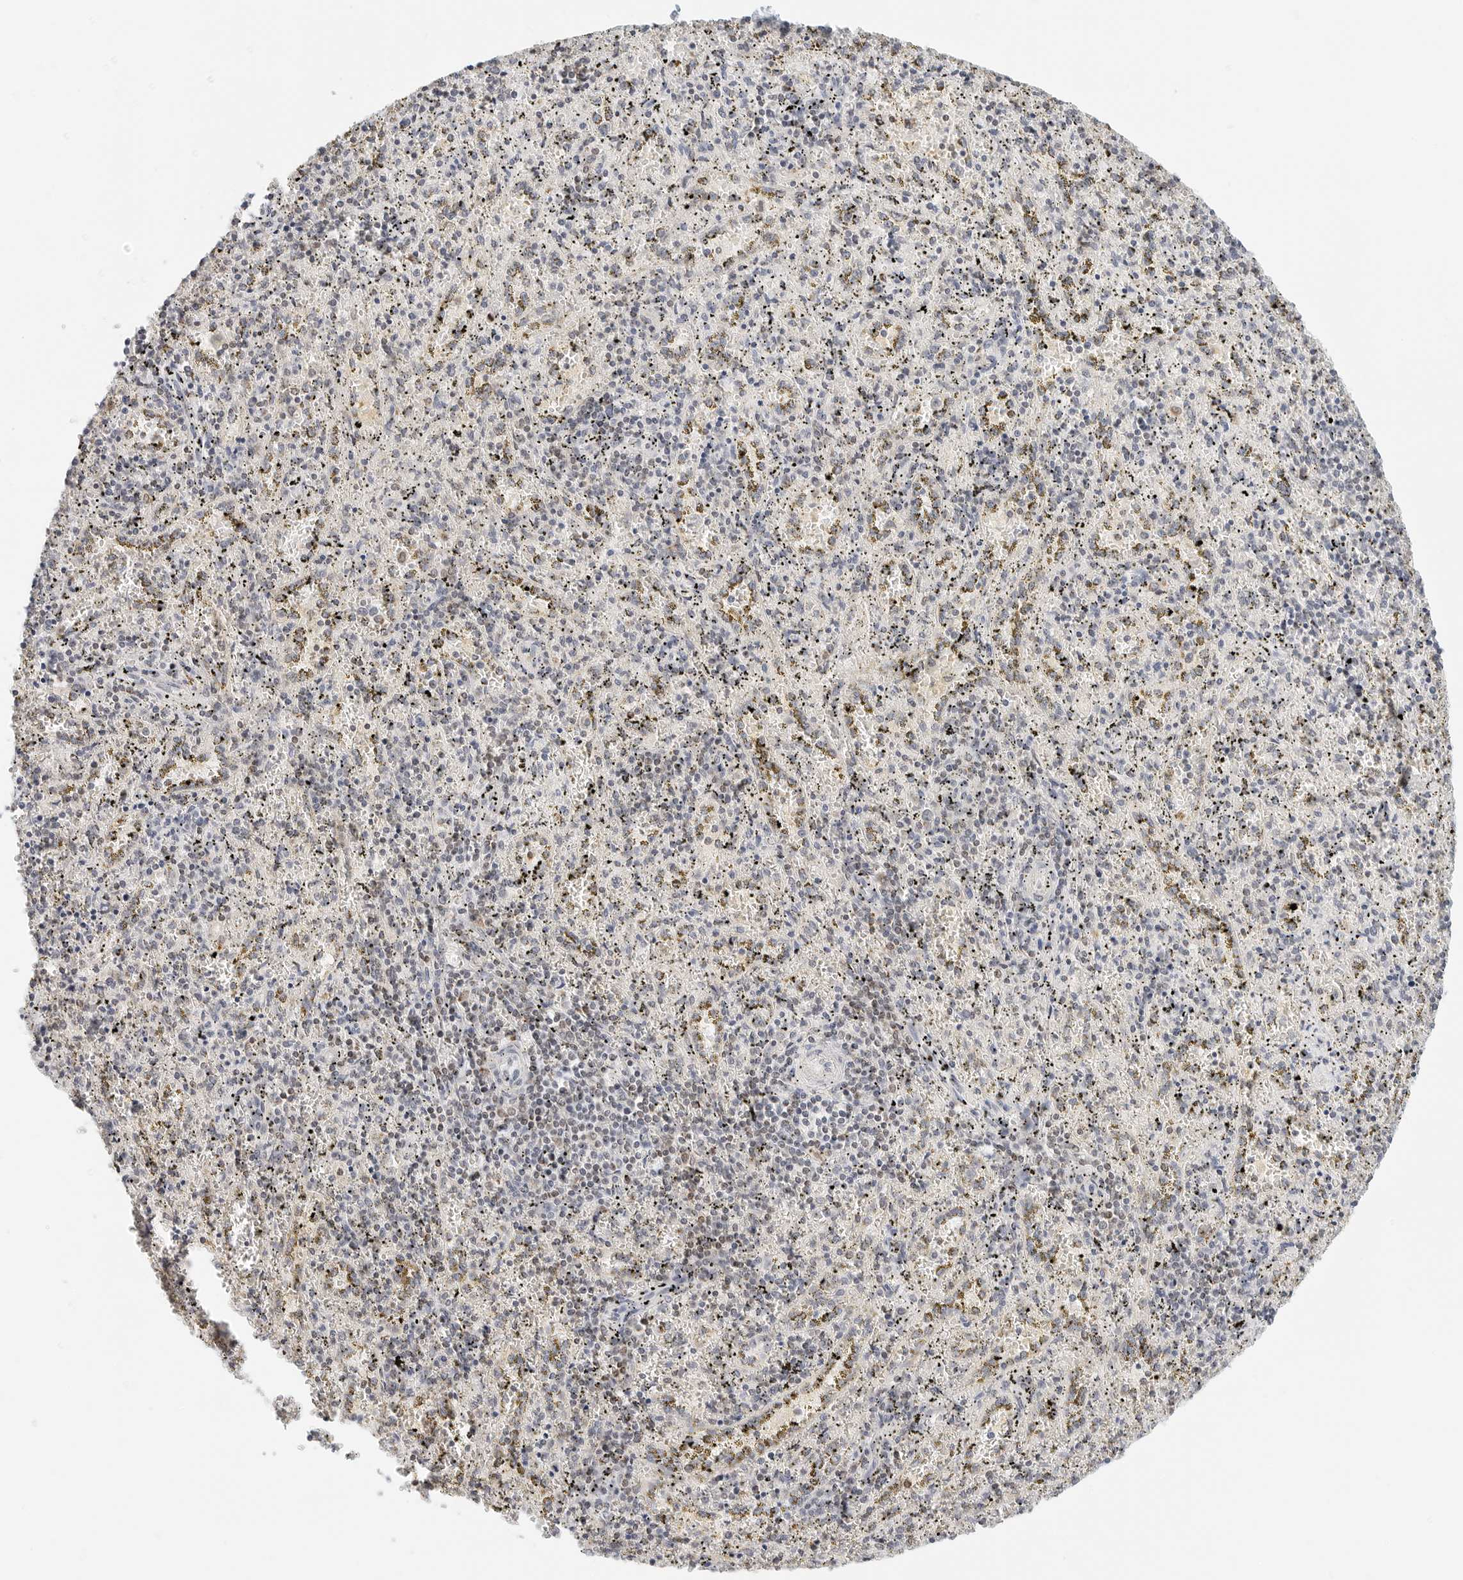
{"staining": {"intensity": "weak", "quantity": "25%-75%", "location": "cytoplasmic/membranous"}, "tissue": "spleen", "cell_type": "Cells in red pulp", "image_type": "normal", "snomed": [{"axis": "morphology", "description": "Normal tissue, NOS"}, {"axis": "topography", "description": "Spleen"}], "caption": "High-magnification brightfield microscopy of normal spleen stained with DAB (3,3'-diaminobenzidine) (brown) and counterstained with hematoxylin (blue). cells in red pulp exhibit weak cytoplasmic/membranous positivity is present in approximately25%-75% of cells. The protein is shown in brown color, while the nuclei are stained blue.", "gene": "ATL1", "patient": {"sex": "male", "age": 11}}